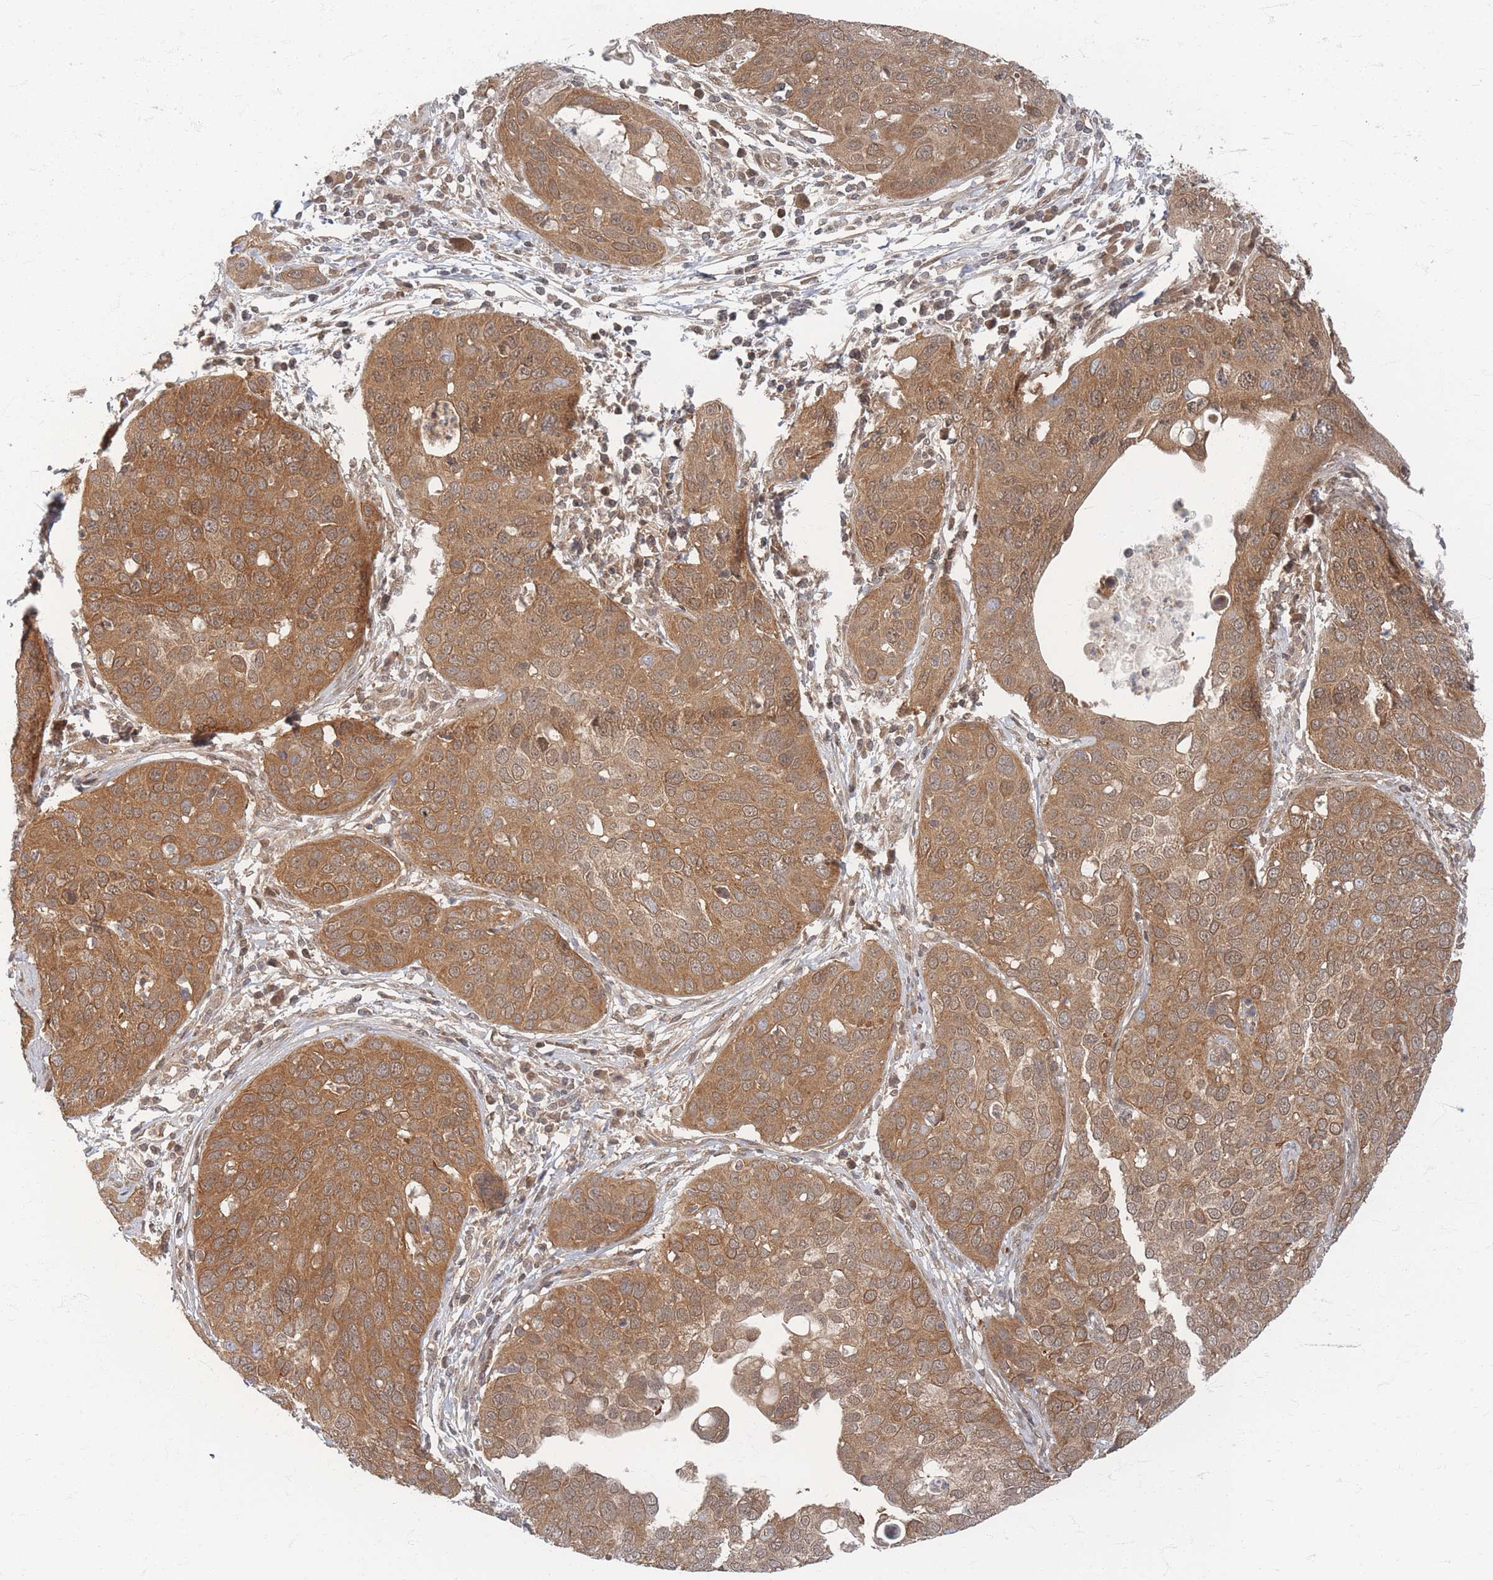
{"staining": {"intensity": "moderate", "quantity": ">75%", "location": "cytoplasmic/membranous"}, "tissue": "cervical cancer", "cell_type": "Tumor cells", "image_type": "cancer", "snomed": [{"axis": "morphology", "description": "Squamous cell carcinoma, NOS"}, {"axis": "topography", "description": "Cervix"}], "caption": "About >75% of tumor cells in human cervical cancer (squamous cell carcinoma) reveal moderate cytoplasmic/membranous protein expression as visualized by brown immunohistochemical staining.", "gene": "PSMD9", "patient": {"sex": "female", "age": 36}}